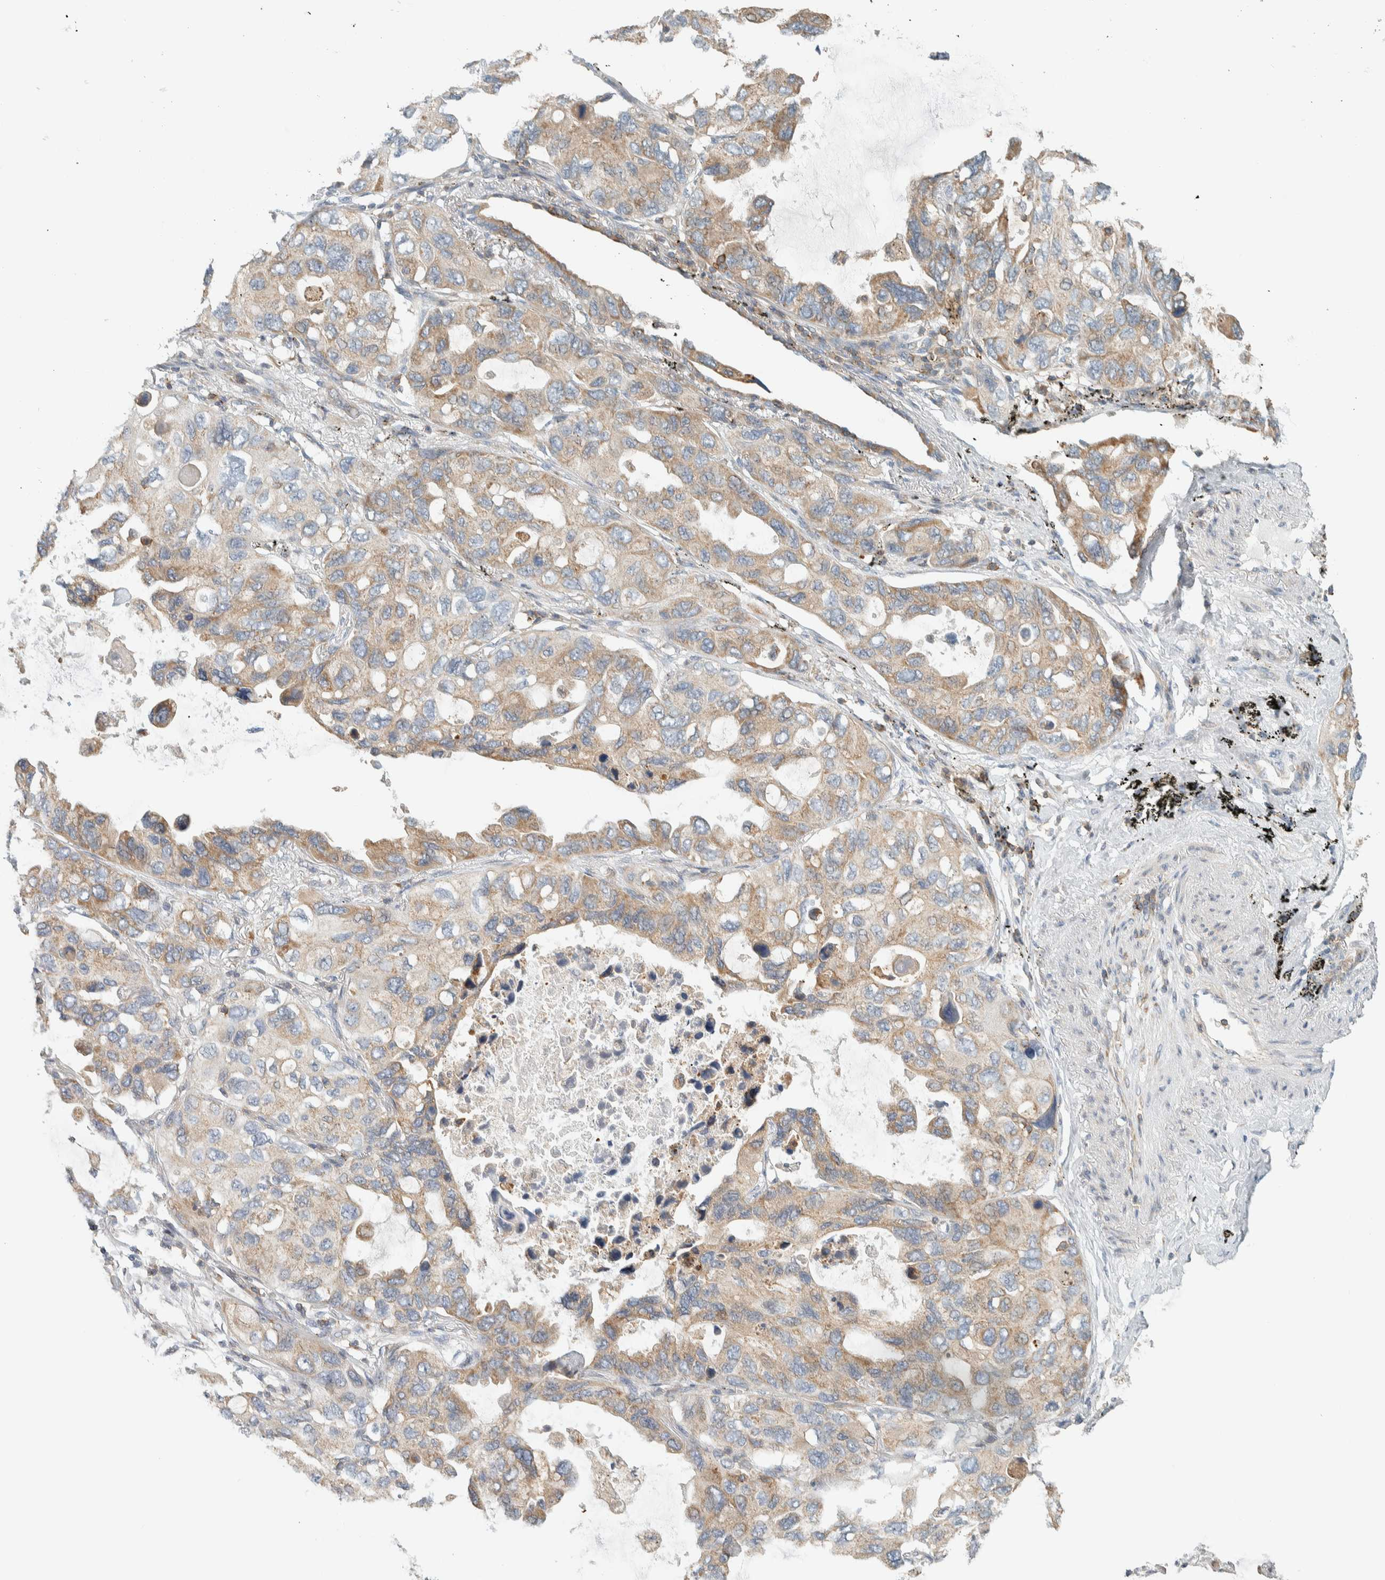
{"staining": {"intensity": "weak", "quantity": "25%-75%", "location": "cytoplasmic/membranous"}, "tissue": "lung cancer", "cell_type": "Tumor cells", "image_type": "cancer", "snomed": [{"axis": "morphology", "description": "Squamous cell carcinoma, NOS"}, {"axis": "topography", "description": "Lung"}], "caption": "Tumor cells demonstrate low levels of weak cytoplasmic/membranous expression in about 25%-75% of cells in lung squamous cell carcinoma. (Stains: DAB (3,3'-diaminobenzidine) in brown, nuclei in blue, Microscopy: brightfield microscopy at high magnification).", "gene": "CCDC57", "patient": {"sex": "female", "age": 73}}